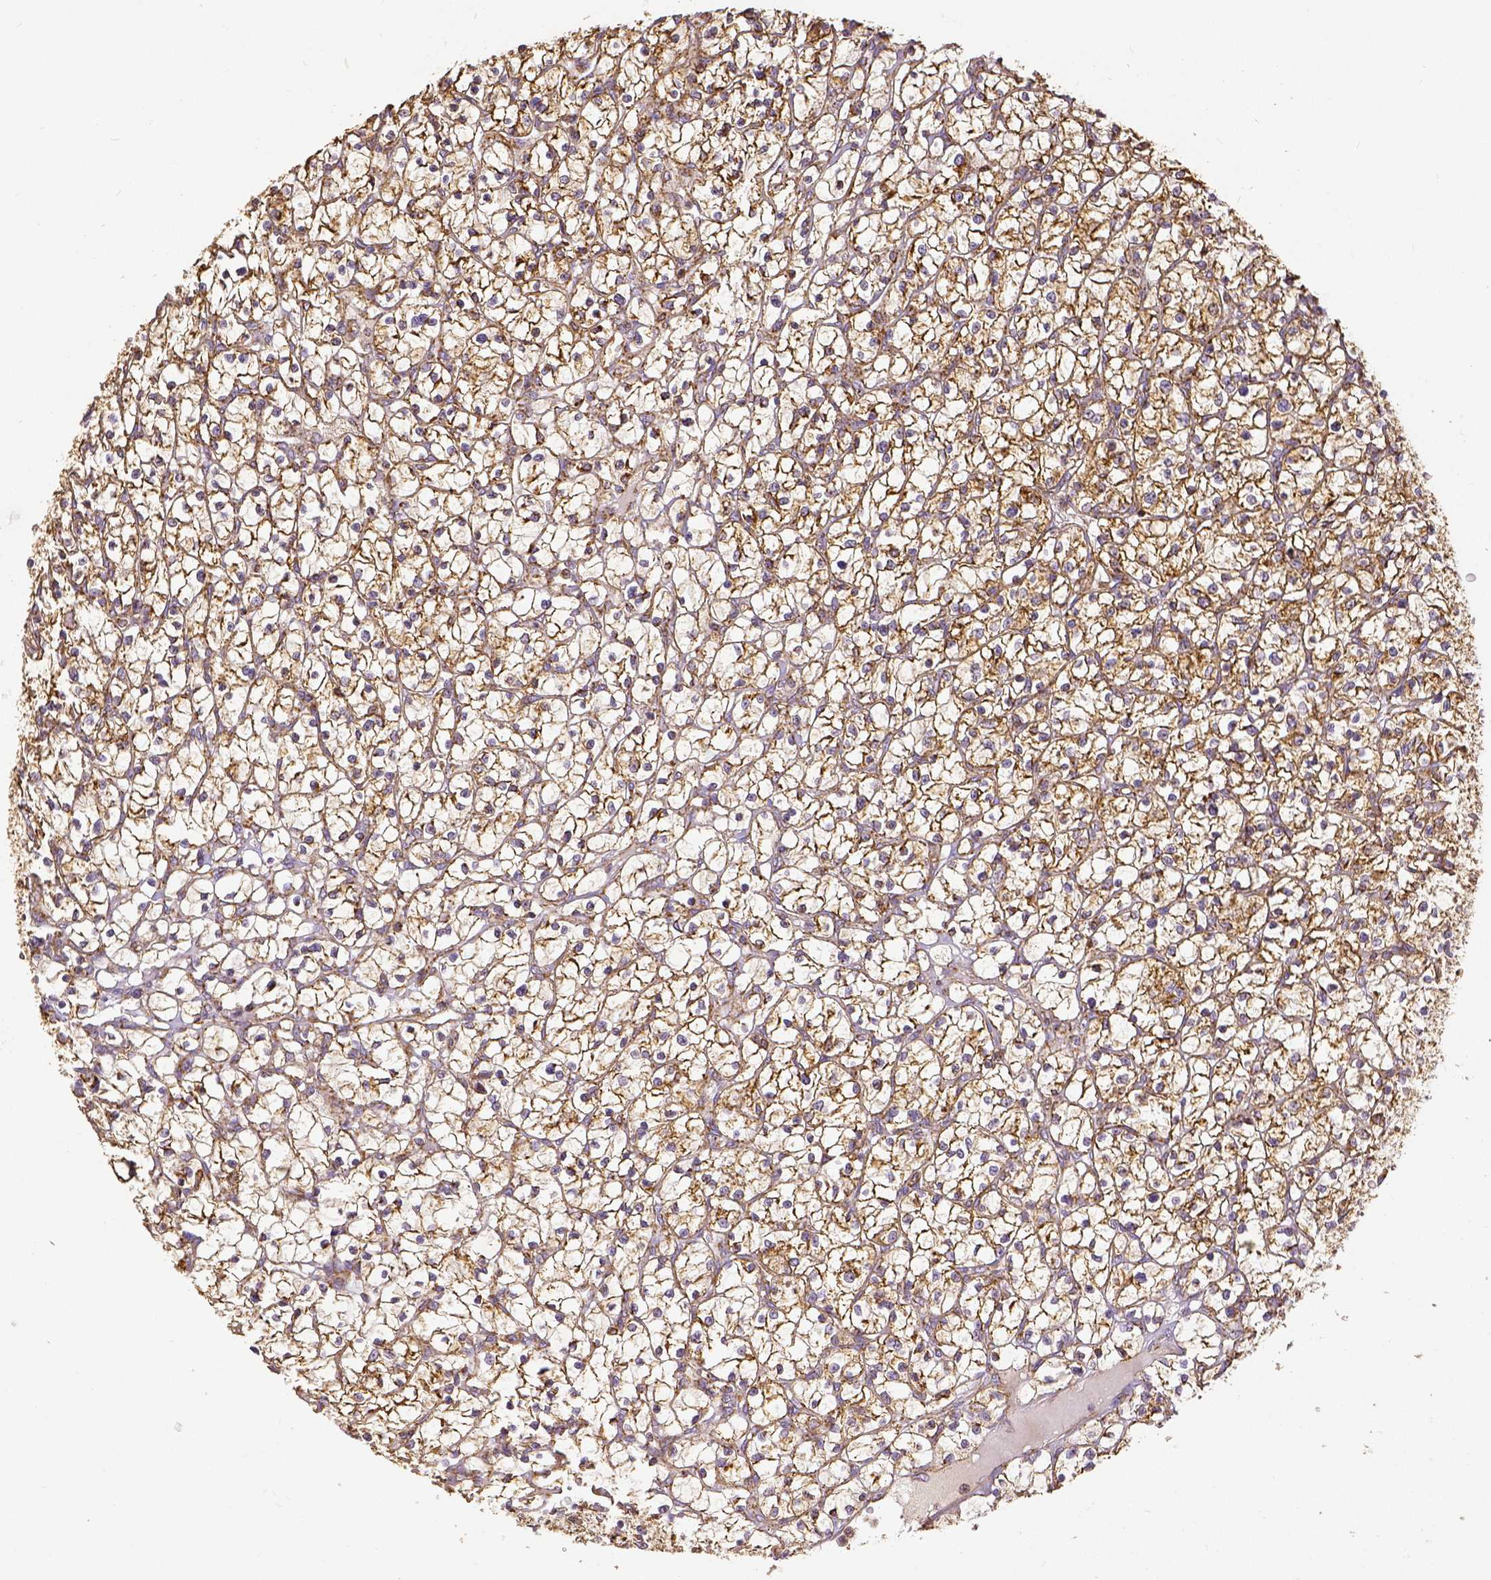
{"staining": {"intensity": "moderate", "quantity": ">75%", "location": "cytoplasmic/membranous"}, "tissue": "renal cancer", "cell_type": "Tumor cells", "image_type": "cancer", "snomed": [{"axis": "morphology", "description": "Adenocarcinoma, NOS"}, {"axis": "topography", "description": "Kidney"}], "caption": "Immunohistochemistry staining of renal cancer (adenocarcinoma), which displays medium levels of moderate cytoplasmic/membranous positivity in approximately >75% of tumor cells indicating moderate cytoplasmic/membranous protein staining. The staining was performed using DAB (3,3'-diaminobenzidine) (brown) for protein detection and nuclei were counterstained in hematoxylin (blue).", "gene": "SDHB", "patient": {"sex": "female", "age": 64}}